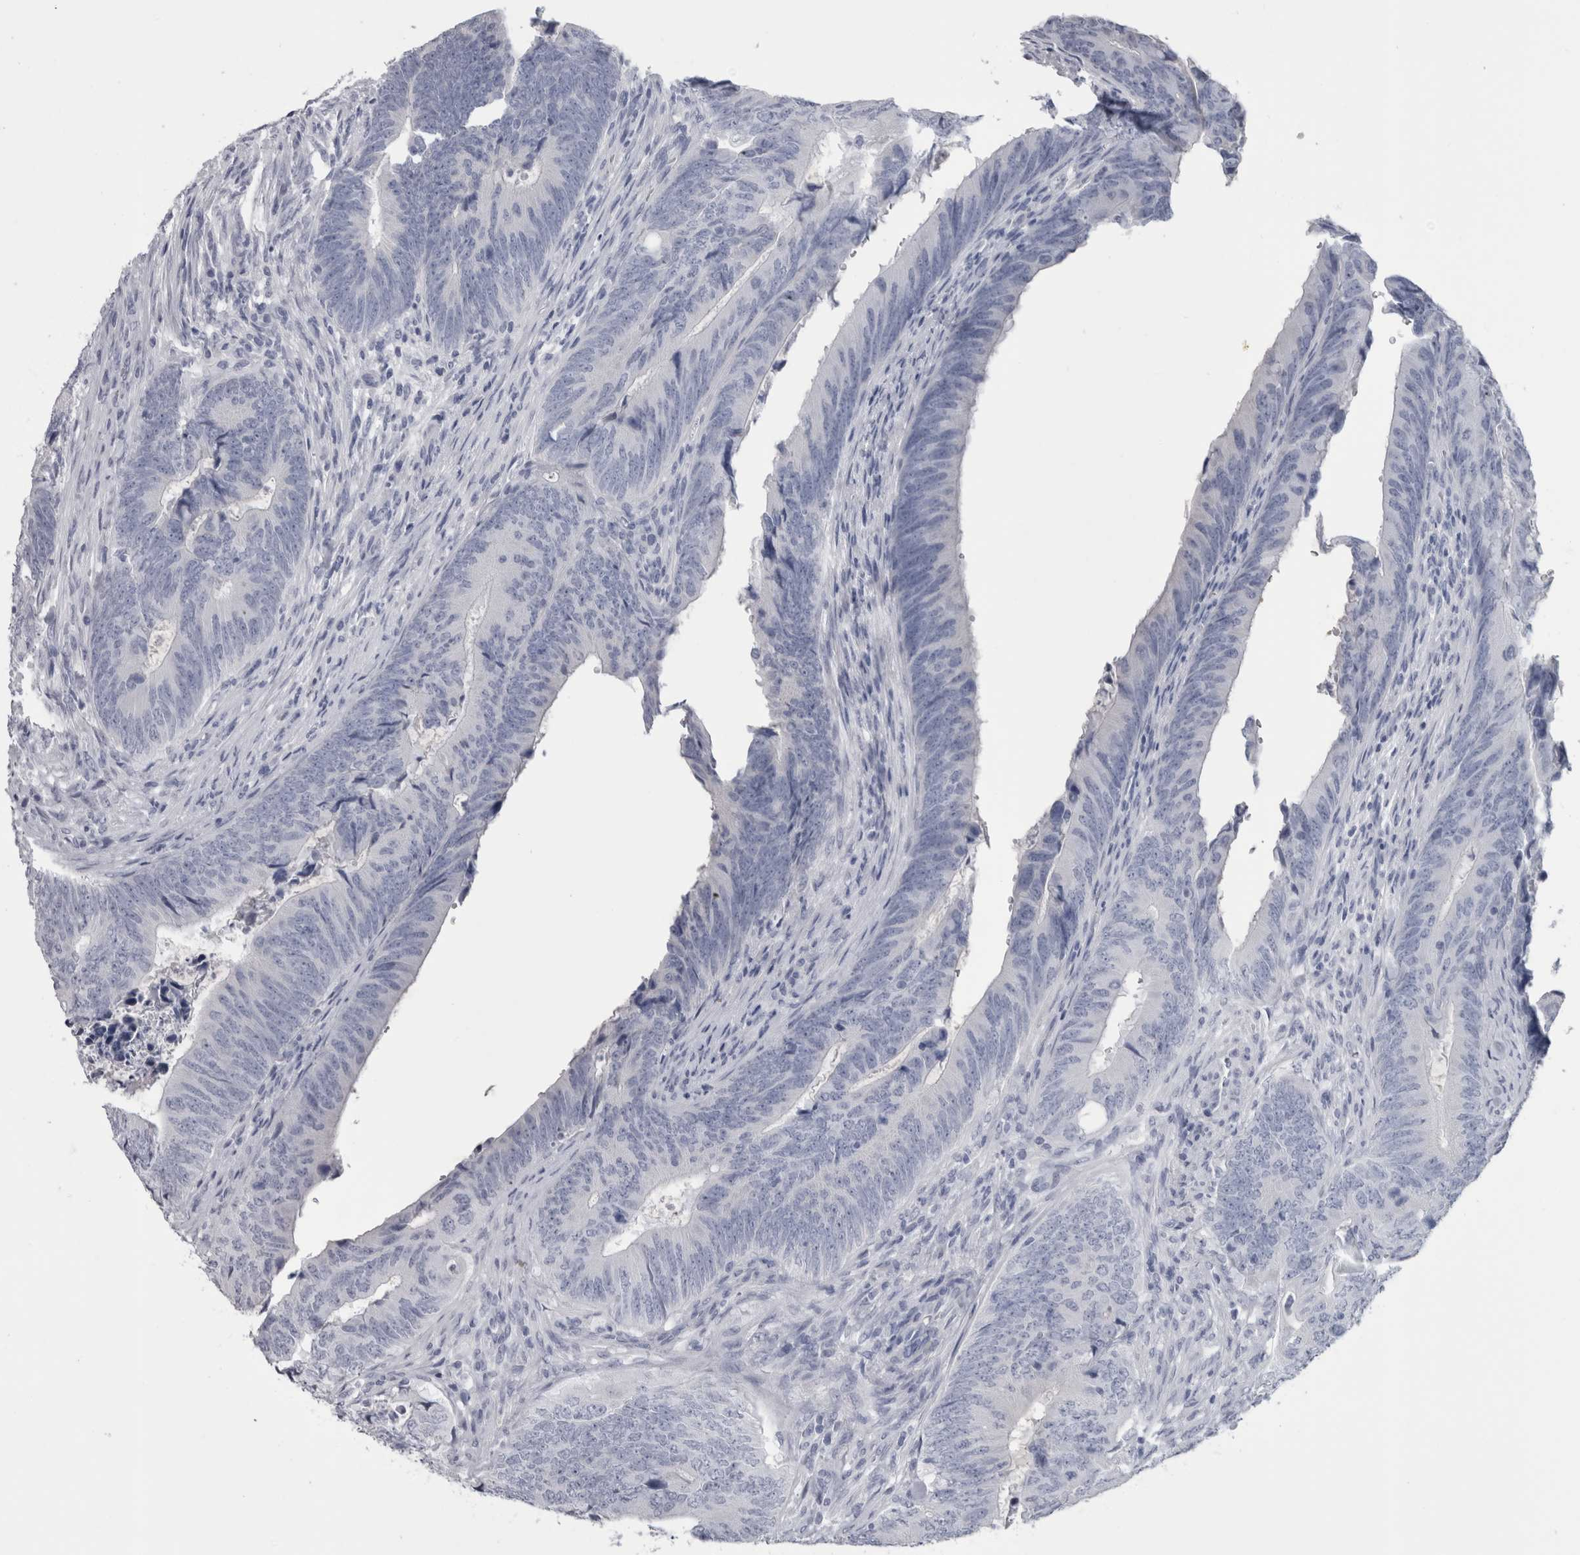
{"staining": {"intensity": "negative", "quantity": "none", "location": "none"}, "tissue": "colorectal cancer", "cell_type": "Tumor cells", "image_type": "cancer", "snomed": [{"axis": "morphology", "description": "Normal tissue, NOS"}, {"axis": "morphology", "description": "Adenocarcinoma, NOS"}, {"axis": "topography", "description": "Colon"}], "caption": "IHC of colorectal adenocarcinoma reveals no expression in tumor cells.", "gene": "PTH", "patient": {"sex": "male", "age": 56}}